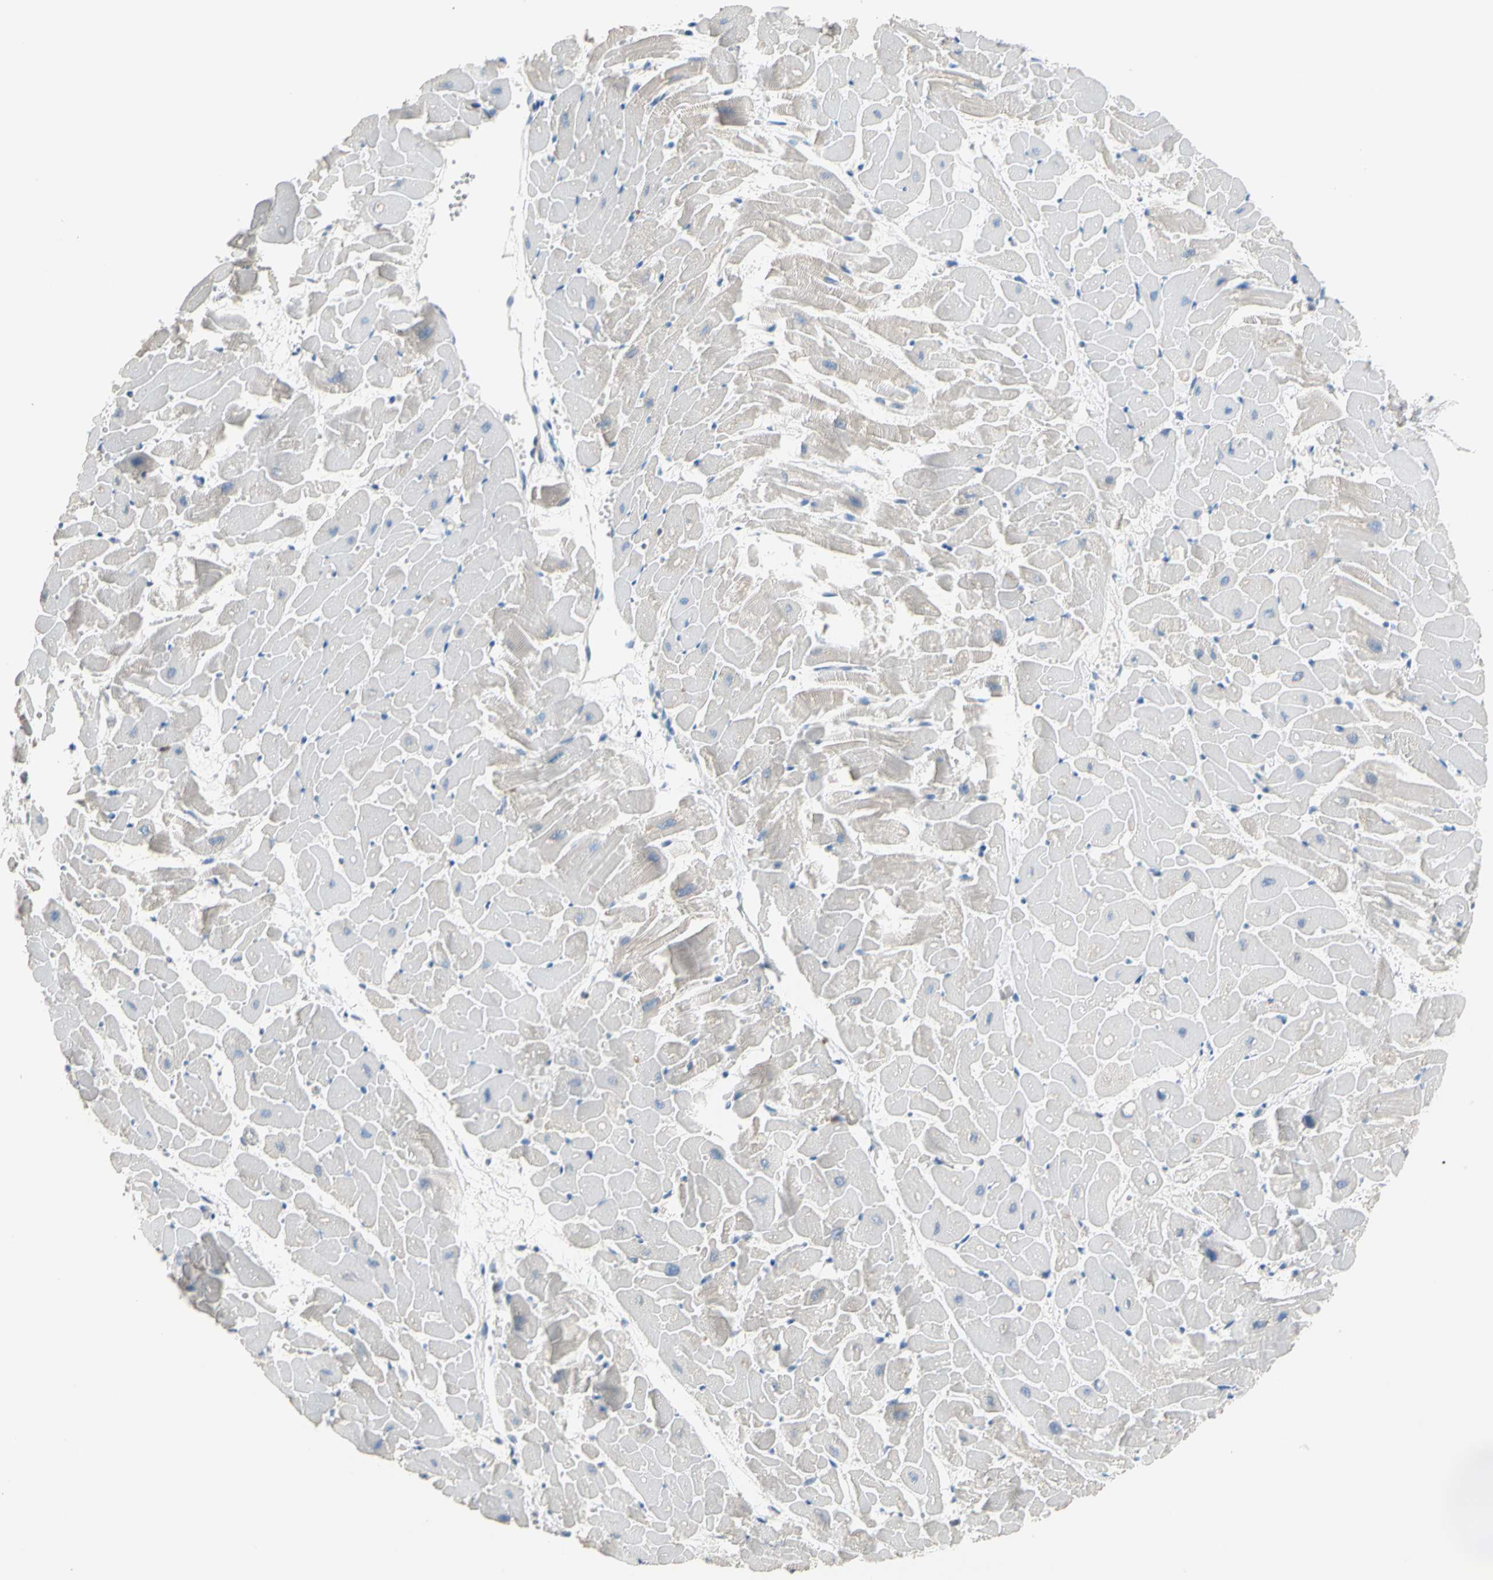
{"staining": {"intensity": "negative", "quantity": "none", "location": "none"}, "tissue": "heart muscle", "cell_type": "Cardiomyocytes", "image_type": "normal", "snomed": [{"axis": "morphology", "description": "Normal tissue, NOS"}, {"axis": "topography", "description": "Heart"}], "caption": "Protein analysis of benign heart muscle exhibits no significant expression in cardiomyocytes. (DAB (3,3'-diaminobenzidine) immunohistochemistry, high magnification).", "gene": "BBOX1", "patient": {"sex": "female", "age": 19}}